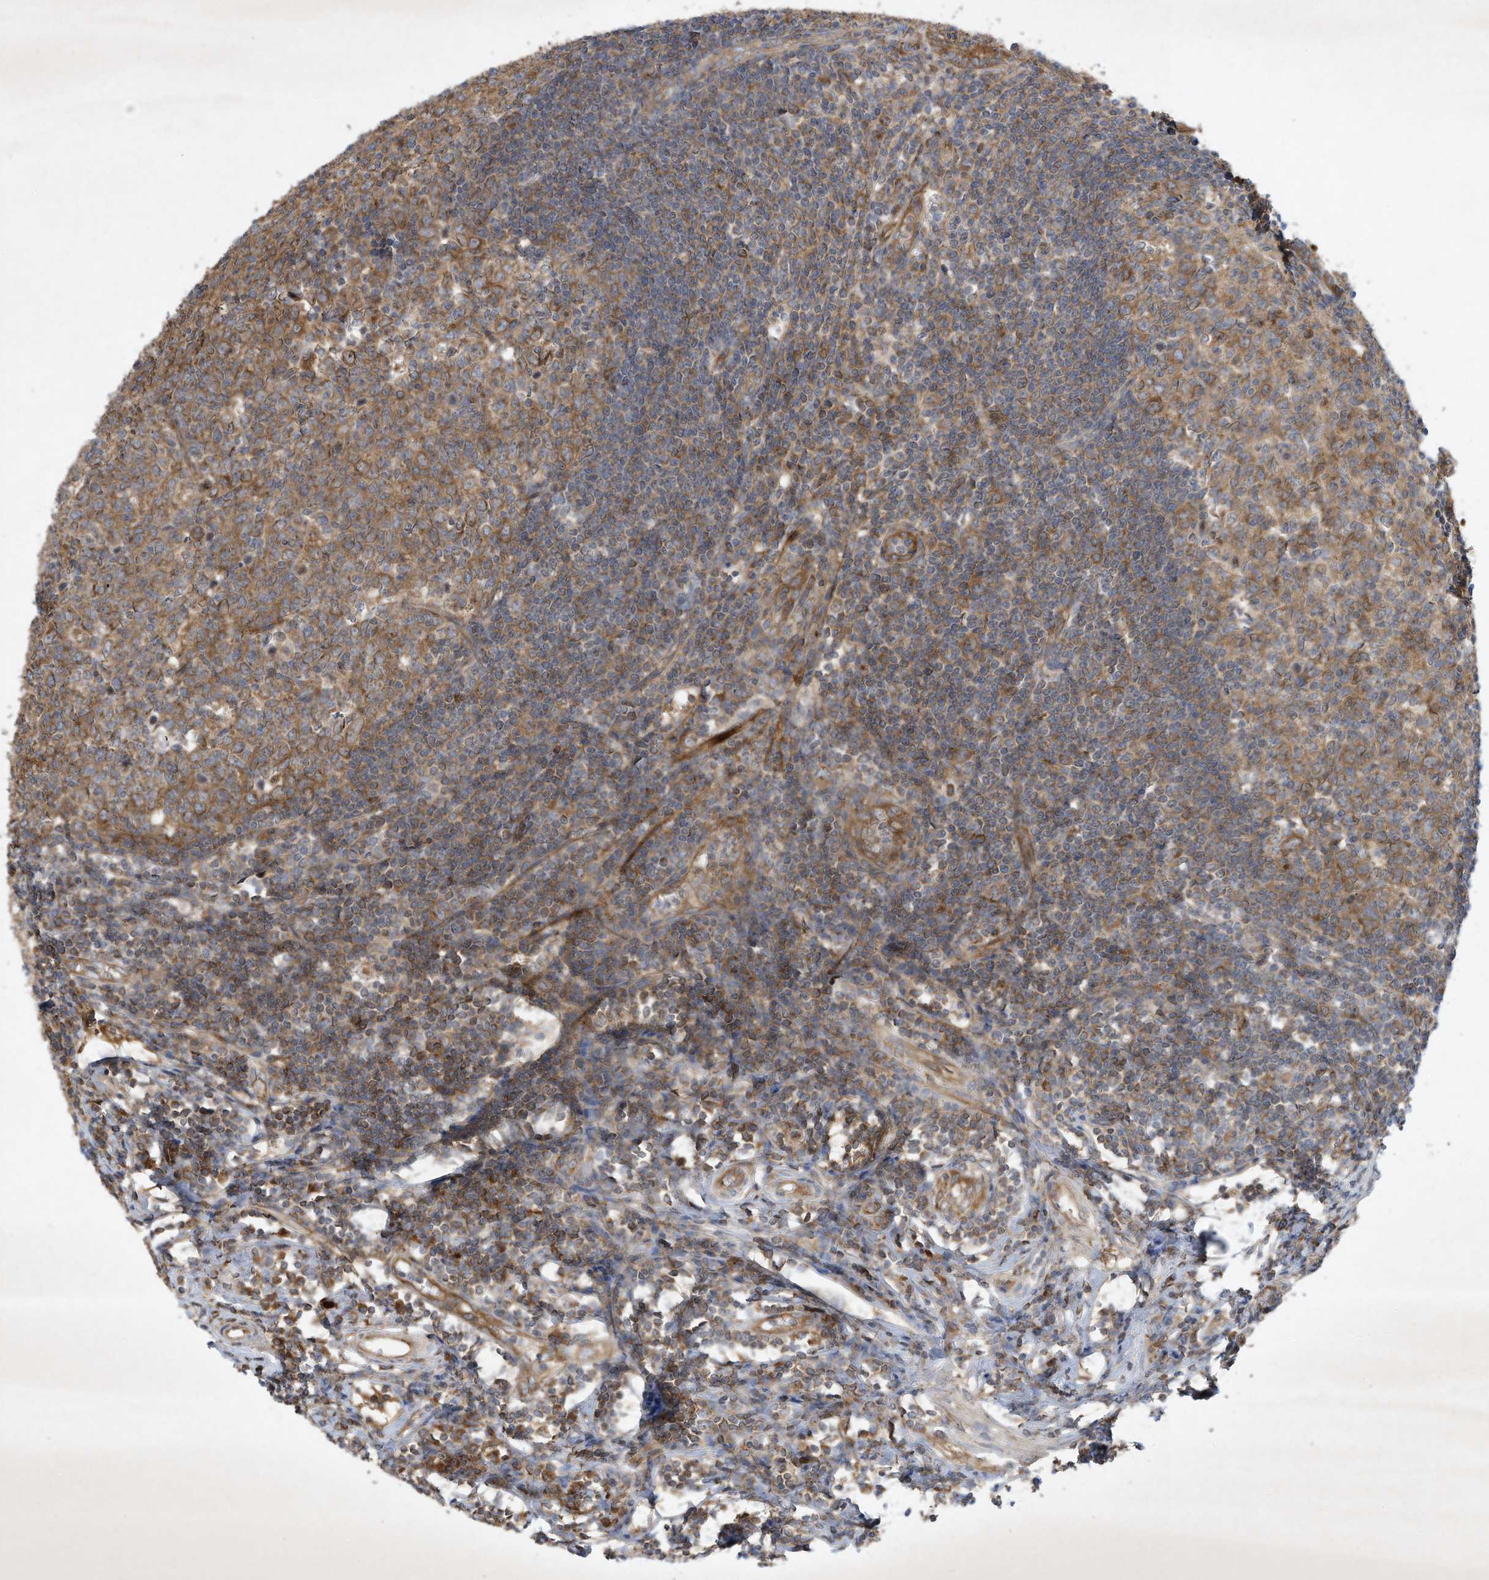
{"staining": {"intensity": "strong", "quantity": ">75%", "location": "cytoplasmic/membranous"}, "tissue": "appendix", "cell_type": "Glandular cells", "image_type": "normal", "snomed": [{"axis": "morphology", "description": "Normal tissue, NOS"}, {"axis": "topography", "description": "Appendix"}], "caption": "Unremarkable appendix demonstrates strong cytoplasmic/membranous staining in about >75% of glandular cells, visualized by immunohistochemistry. (DAB IHC with brightfield microscopy, high magnification).", "gene": "SYNJ2", "patient": {"sex": "female", "age": 54}}